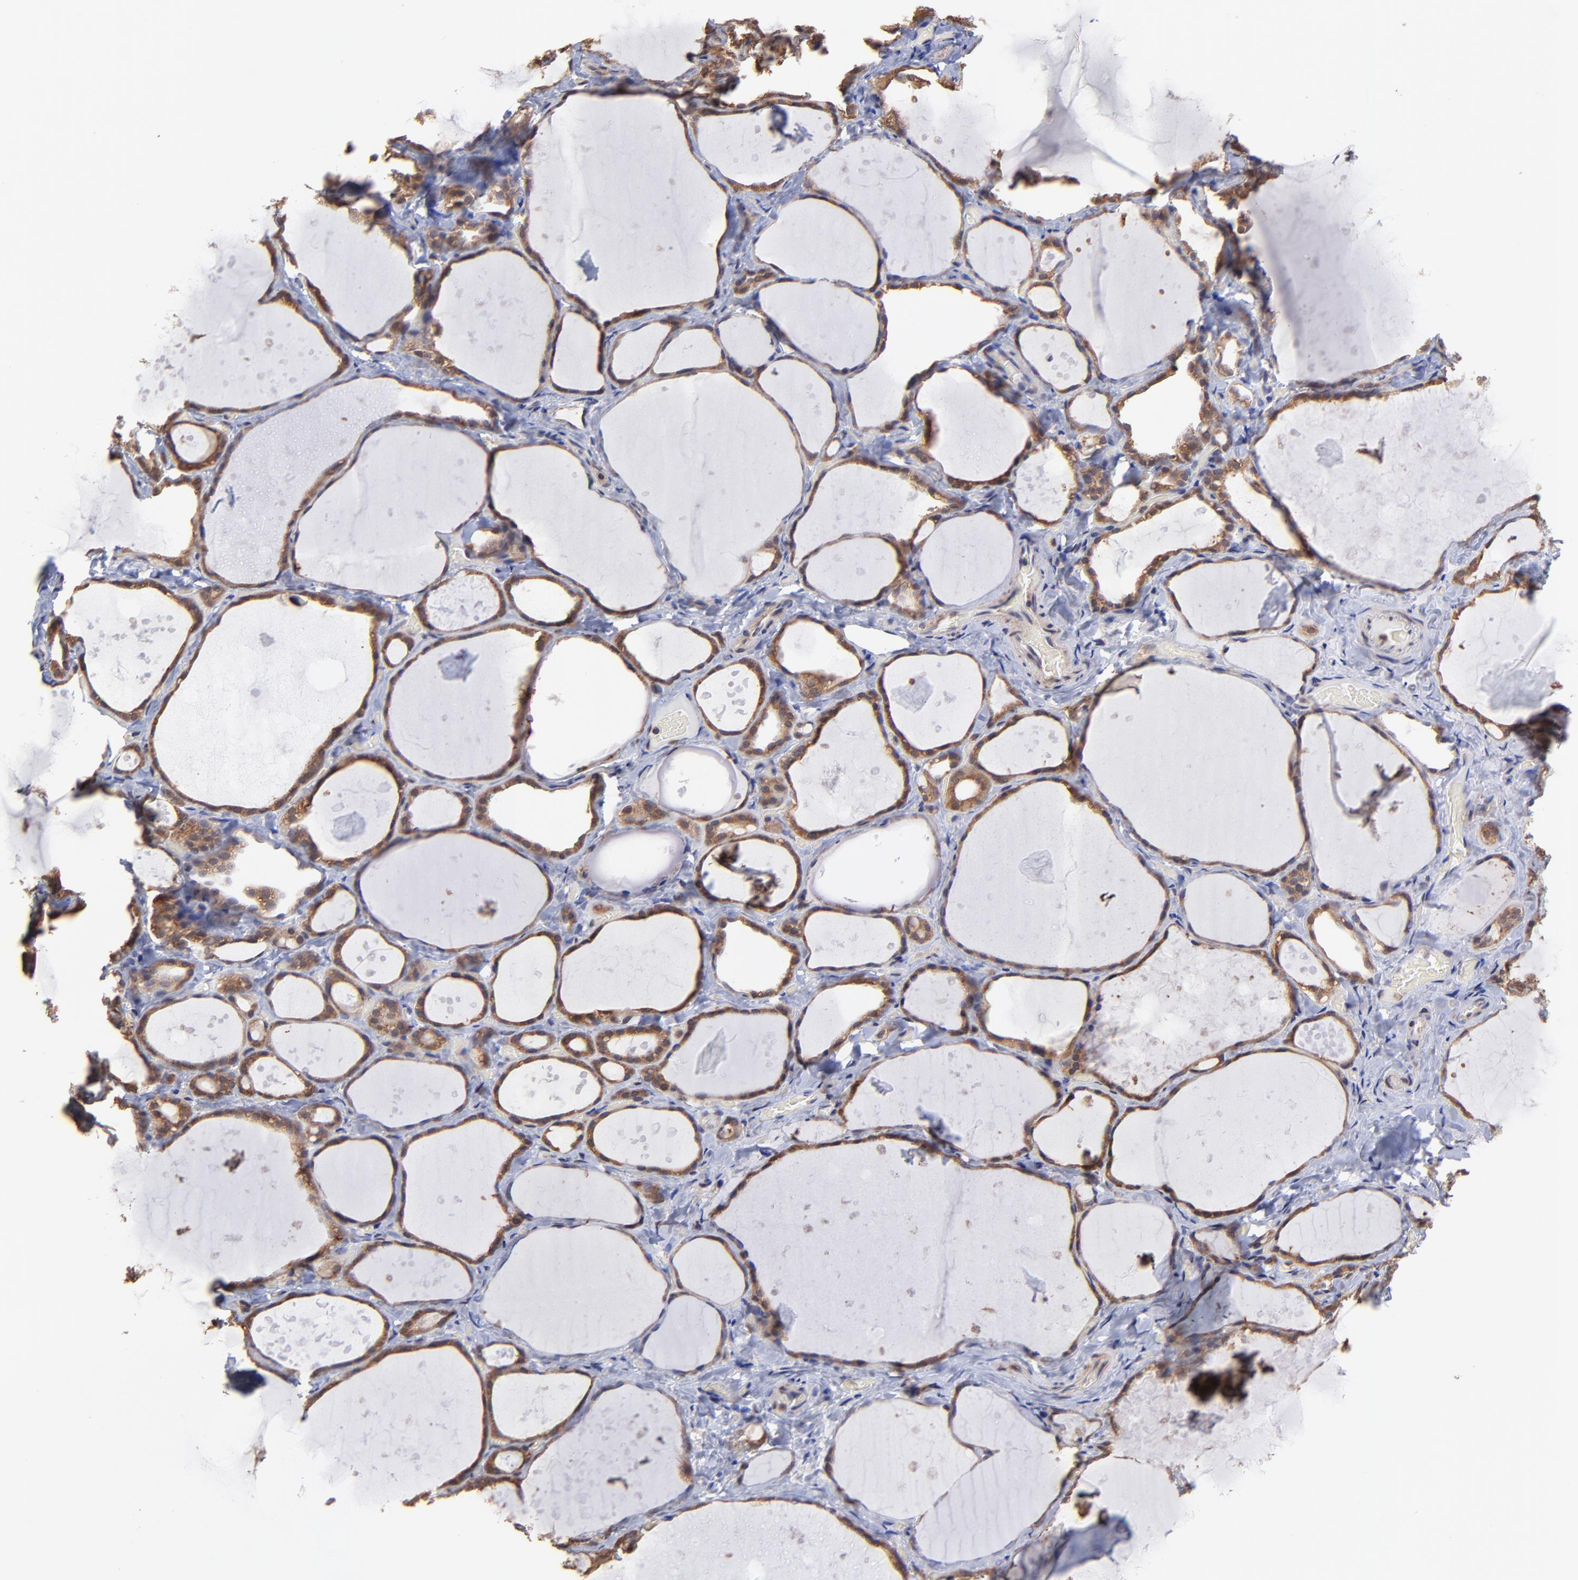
{"staining": {"intensity": "strong", "quantity": ">75%", "location": "cytoplasmic/membranous"}, "tissue": "thyroid gland", "cell_type": "Glandular cells", "image_type": "normal", "snomed": [{"axis": "morphology", "description": "Normal tissue, NOS"}, {"axis": "topography", "description": "Thyroid gland"}], "caption": "Thyroid gland stained with DAB IHC displays high levels of strong cytoplasmic/membranous staining in approximately >75% of glandular cells.", "gene": "PSMA6", "patient": {"sex": "female", "age": 75}}